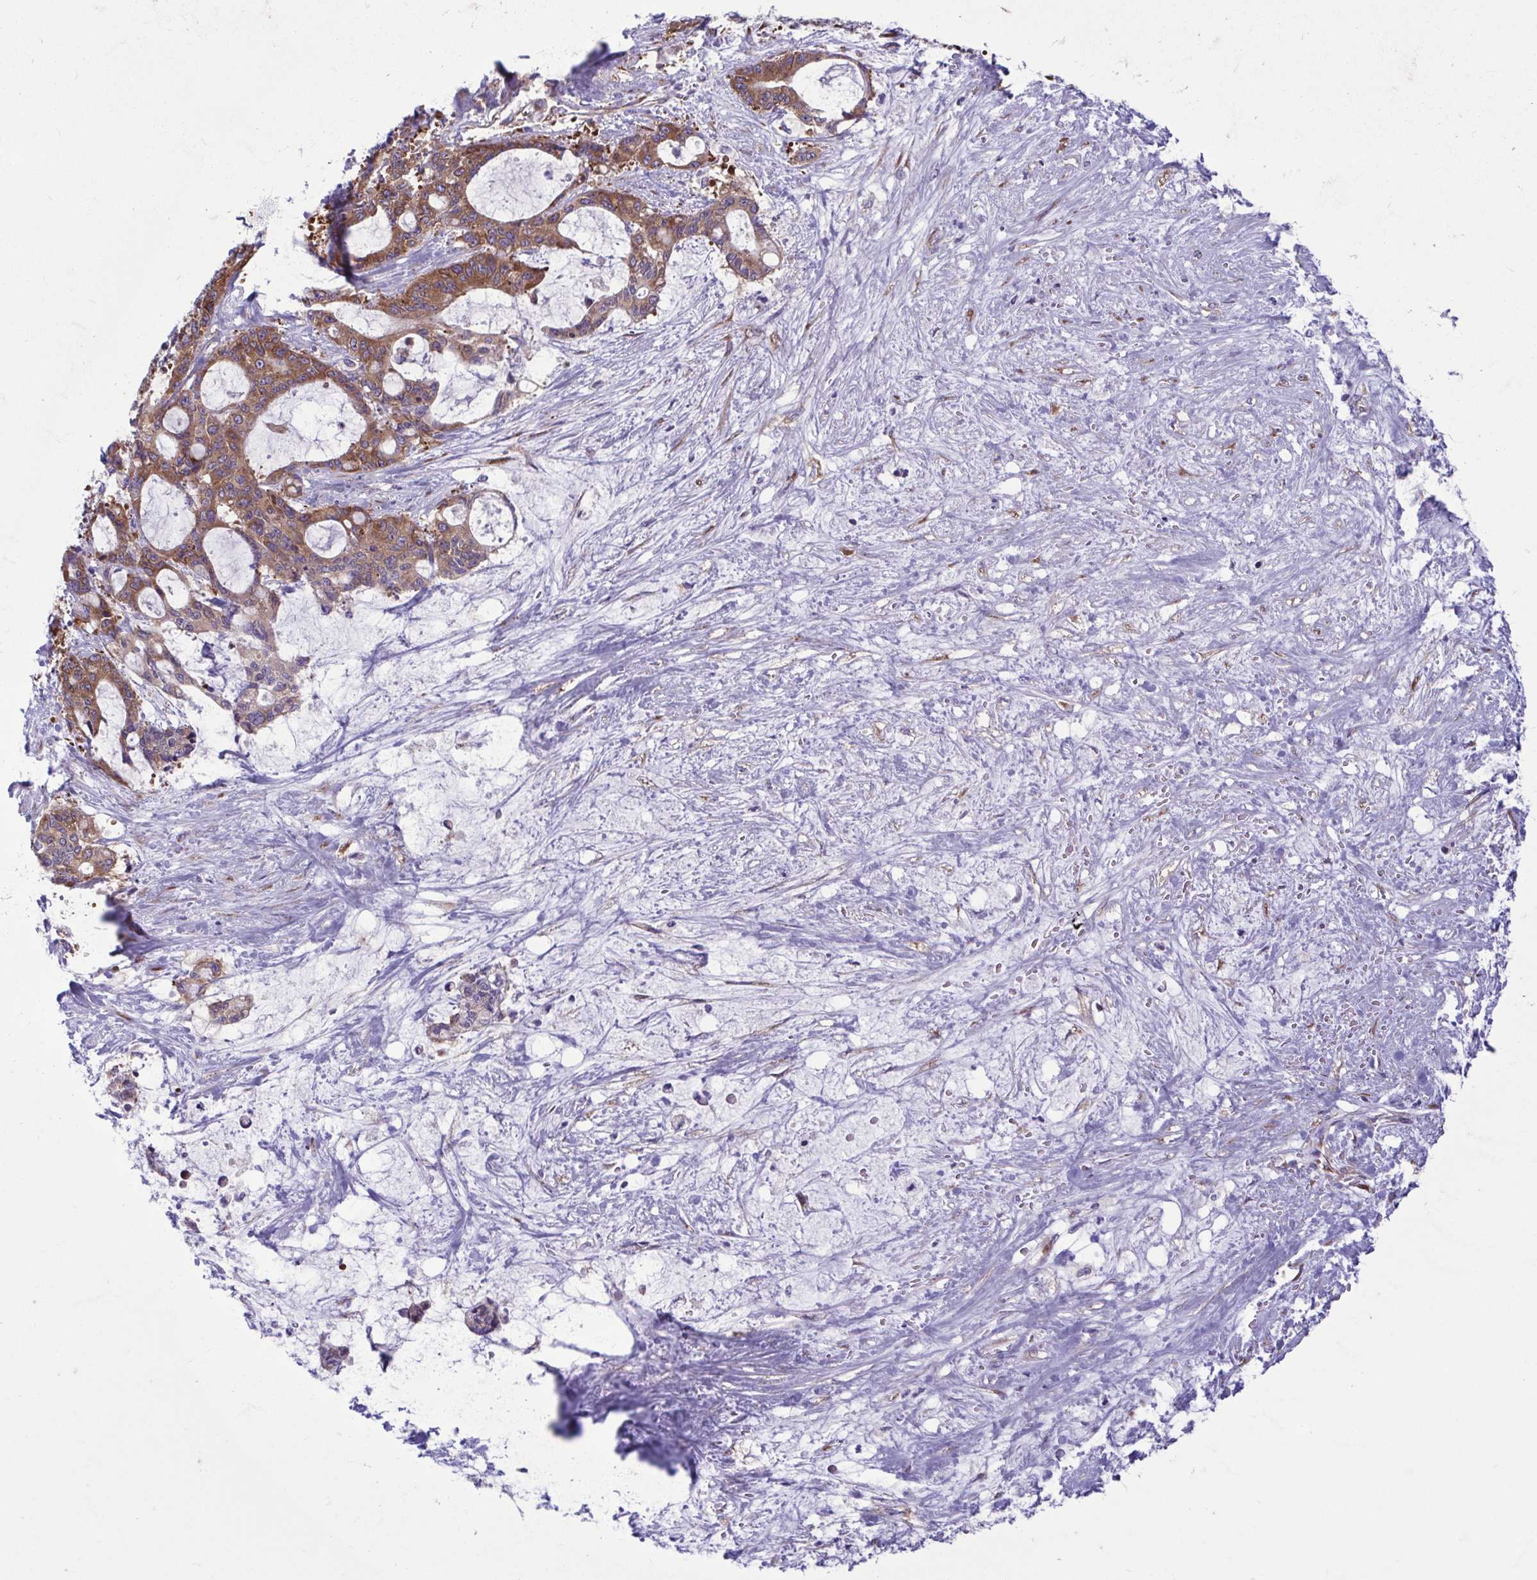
{"staining": {"intensity": "moderate", "quantity": ">75%", "location": "cytoplasmic/membranous"}, "tissue": "liver cancer", "cell_type": "Tumor cells", "image_type": "cancer", "snomed": [{"axis": "morphology", "description": "Normal tissue, NOS"}, {"axis": "morphology", "description": "Cholangiocarcinoma"}, {"axis": "topography", "description": "Liver"}, {"axis": "topography", "description": "Peripheral nerve tissue"}], "caption": "Liver cholangiocarcinoma tissue reveals moderate cytoplasmic/membranous staining in about >75% of tumor cells", "gene": "RPS16", "patient": {"sex": "female", "age": 73}}